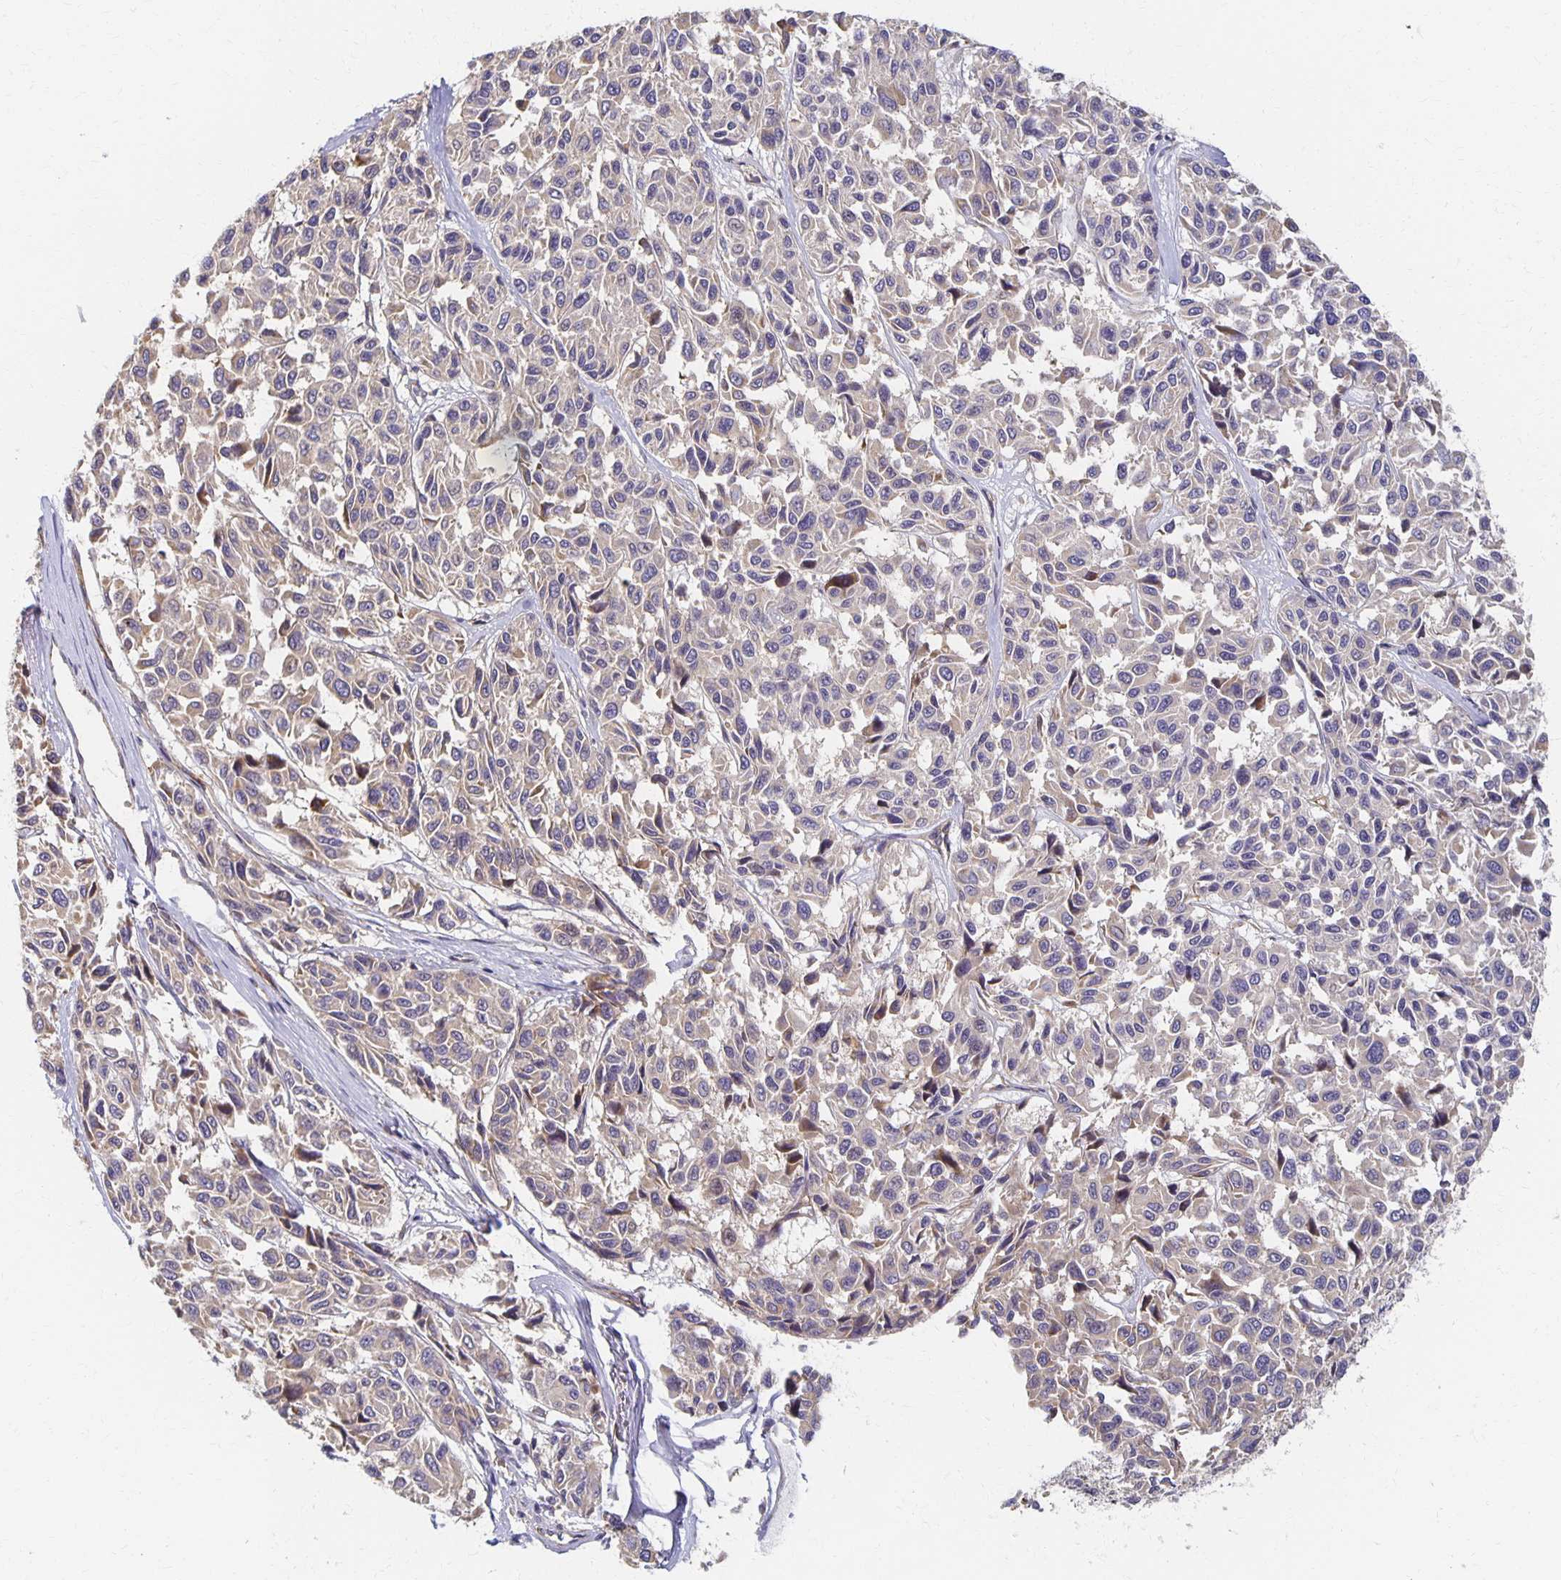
{"staining": {"intensity": "negative", "quantity": "none", "location": "none"}, "tissue": "melanoma", "cell_type": "Tumor cells", "image_type": "cancer", "snomed": [{"axis": "morphology", "description": "Malignant melanoma, NOS"}, {"axis": "topography", "description": "Skin"}], "caption": "A high-resolution histopathology image shows immunohistochemistry staining of malignant melanoma, which displays no significant expression in tumor cells.", "gene": "SORL1", "patient": {"sex": "female", "age": 66}}